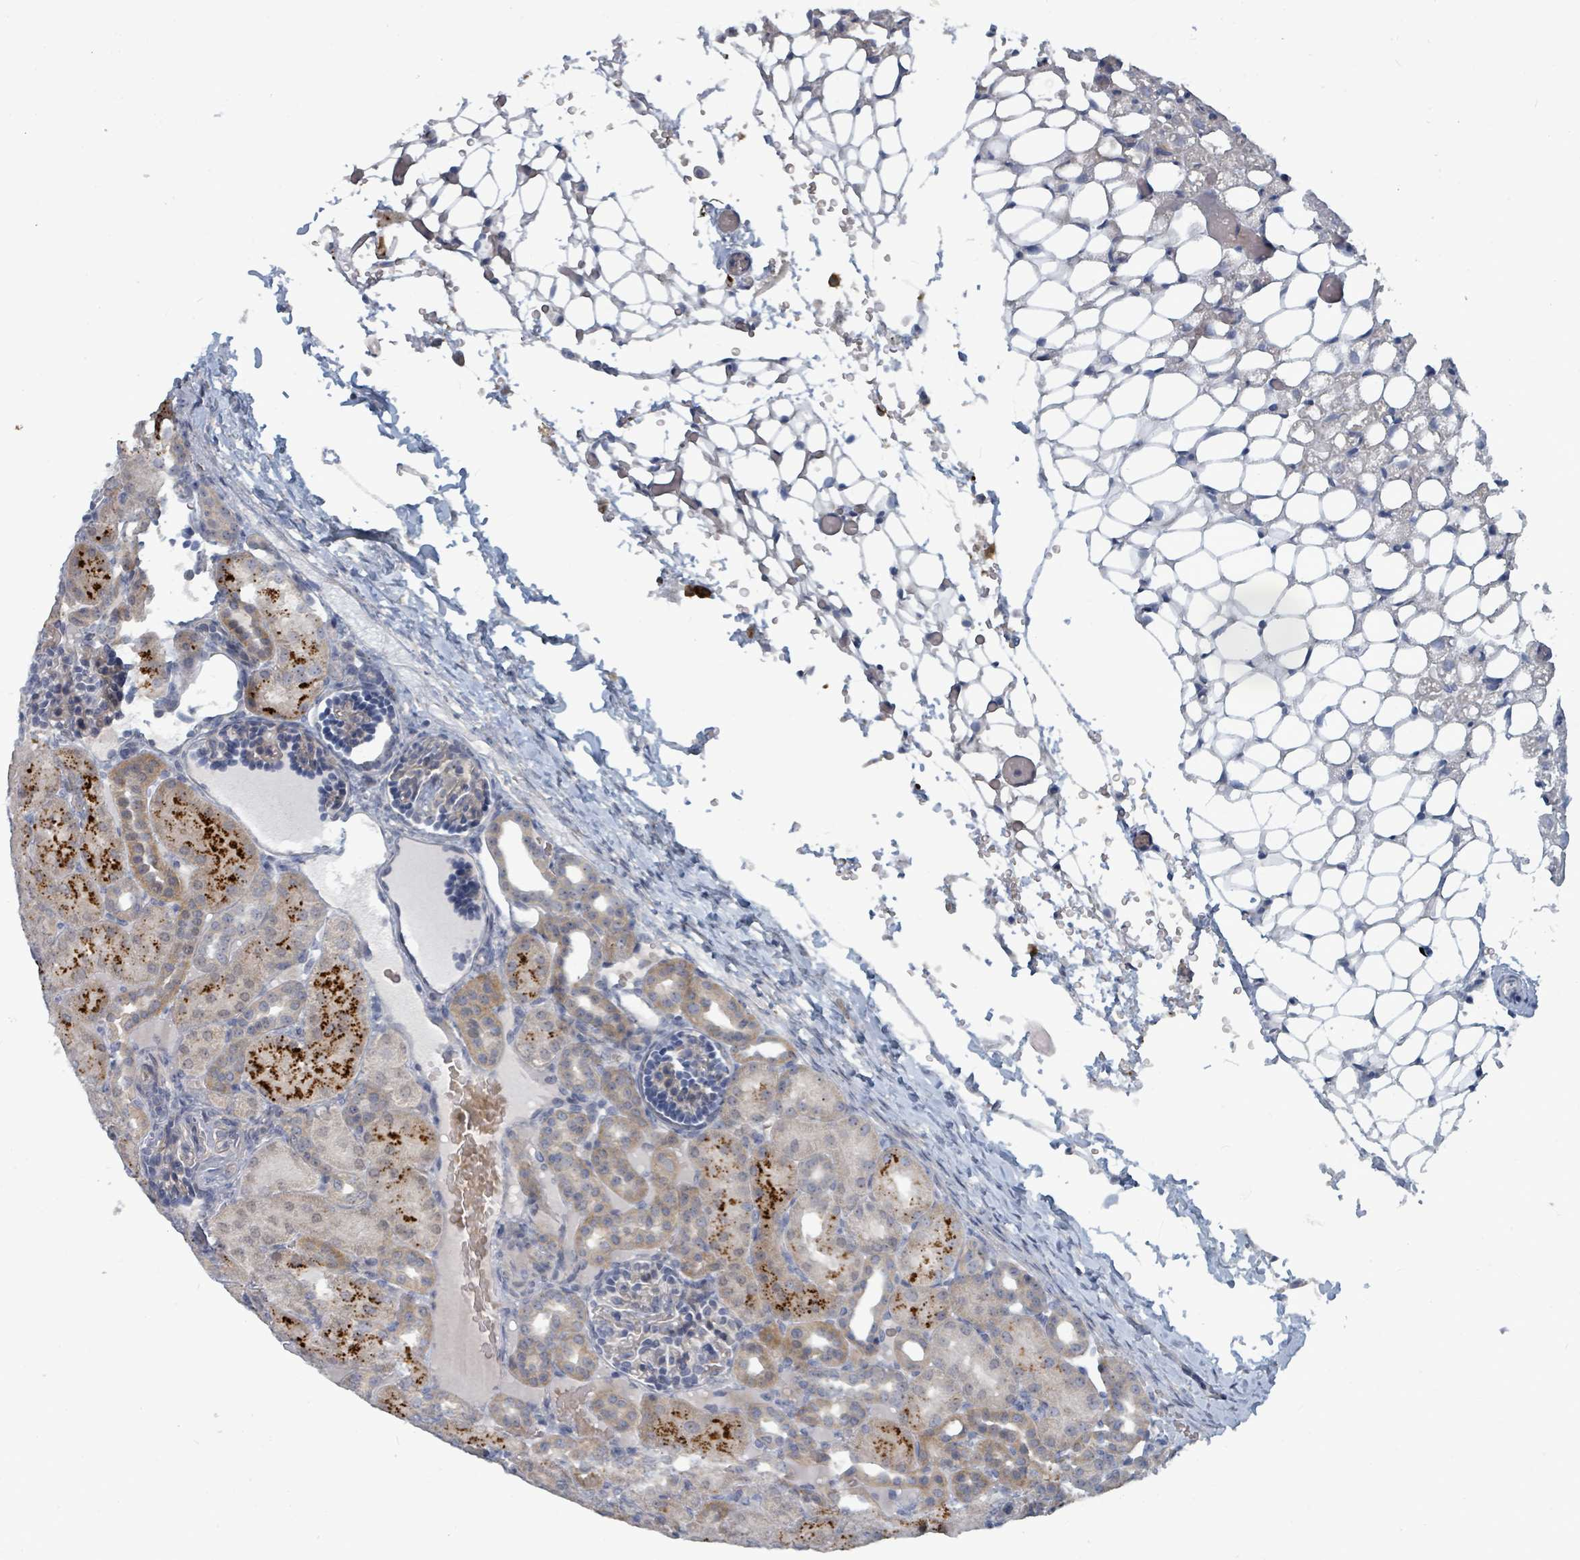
{"staining": {"intensity": "negative", "quantity": "none", "location": "none"}, "tissue": "kidney", "cell_type": "Cells in glomeruli", "image_type": "normal", "snomed": [{"axis": "morphology", "description": "Normal tissue, NOS"}, {"axis": "topography", "description": "Kidney"}], "caption": "The micrograph demonstrates no significant expression in cells in glomeruli of kidney. (Brightfield microscopy of DAB (3,3'-diaminobenzidine) IHC at high magnification).", "gene": "TRDMT1", "patient": {"sex": "male", "age": 1}}